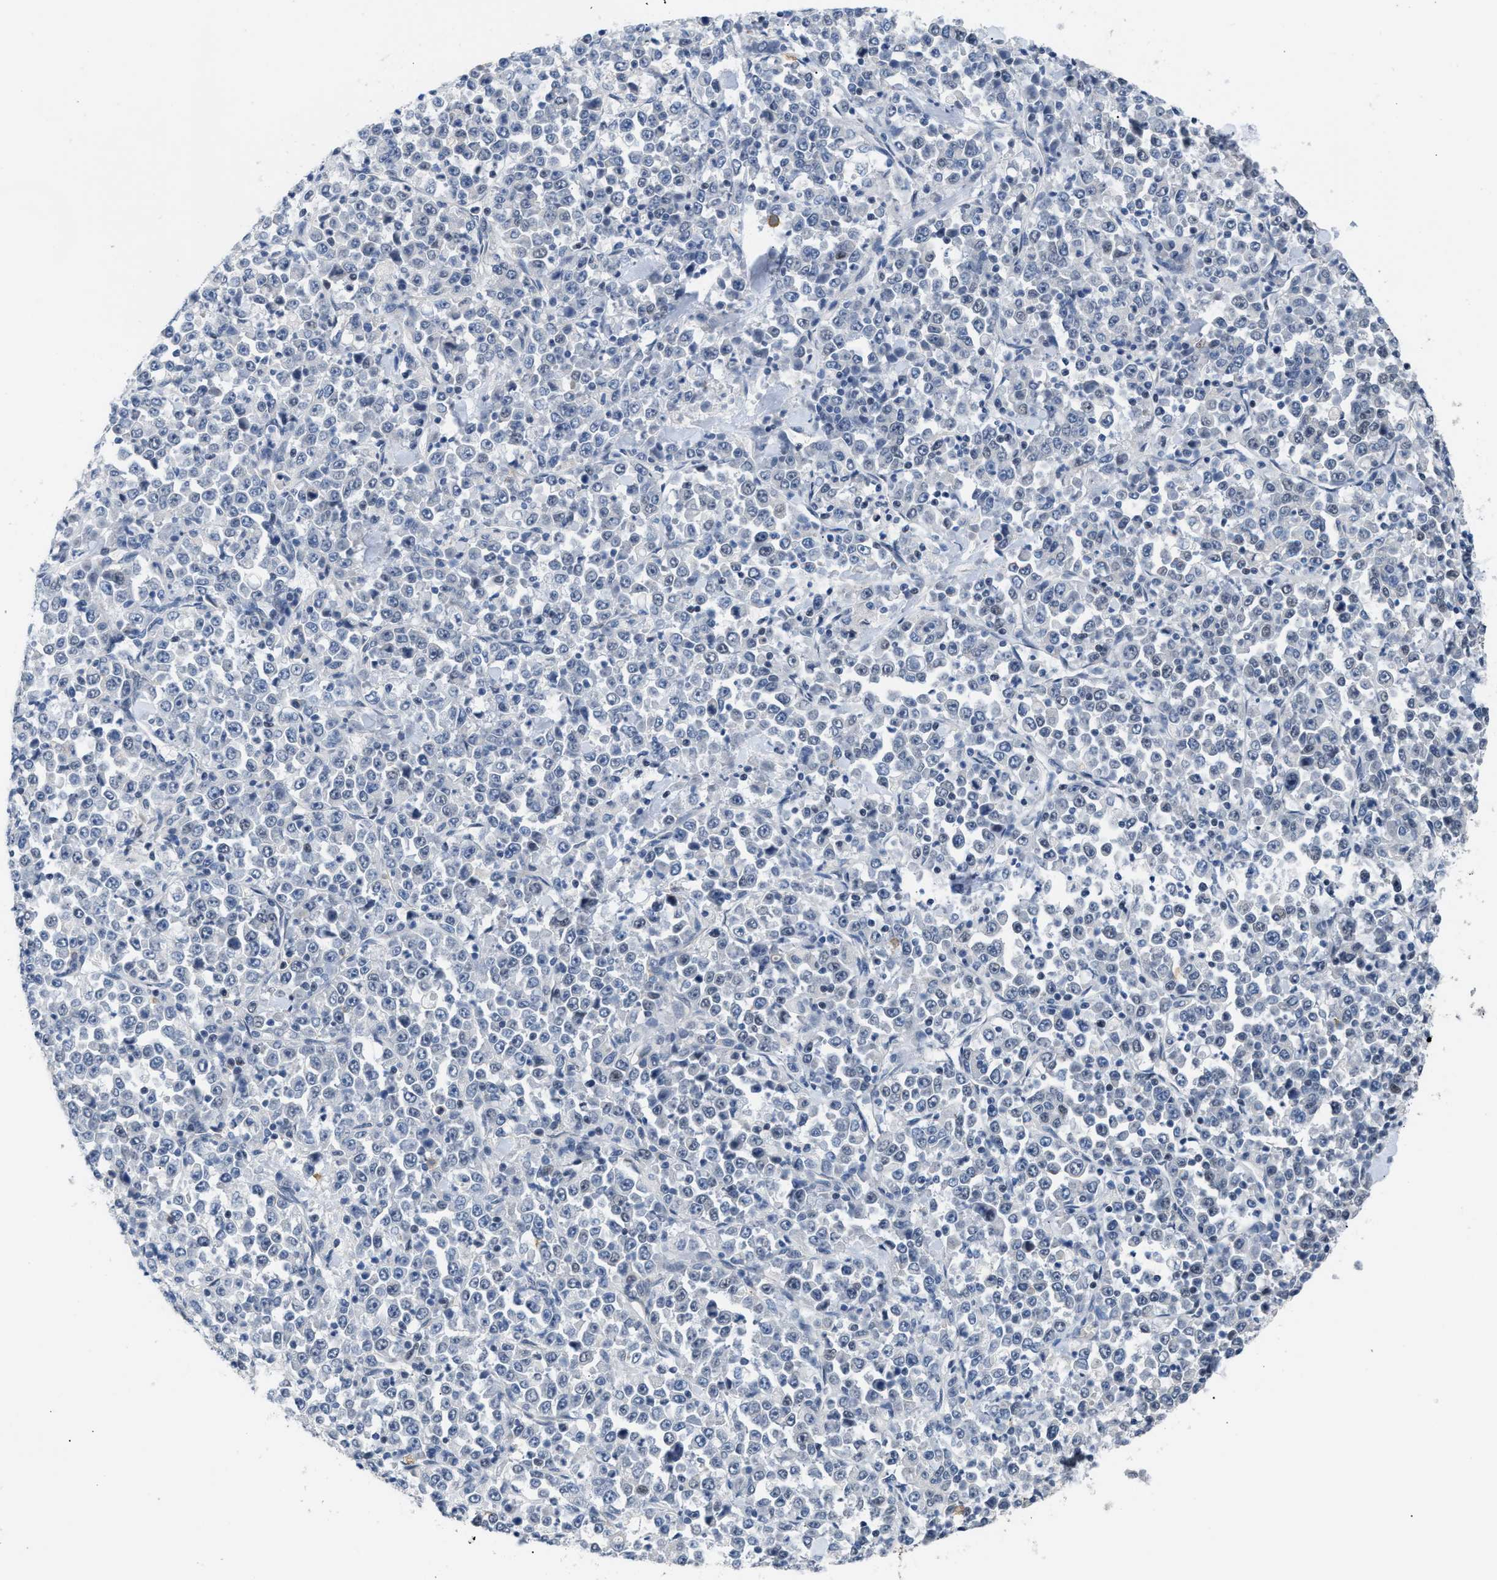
{"staining": {"intensity": "negative", "quantity": "none", "location": "none"}, "tissue": "stomach cancer", "cell_type": "Tumor cells", "image_type": "cancer", "snomed": [{"axis": "morphology", "description": "Normal tissue, NOS"}, {"axis": "morphology", "description": "Adenocarcinoma, NOS"}, {"axis": "topography", "description": "Stomach, upper"}, {"axis": "topography", "description": "Stomach"}], "caption": "The IHC photomicrograph has no significant staining in tumor cells of stomach adenocarcinoma tissue. (DAB IHC with hematoxylin counter stain).", "gene": "TXNRD3", "patient": {"sex": "male", "age": 59}}